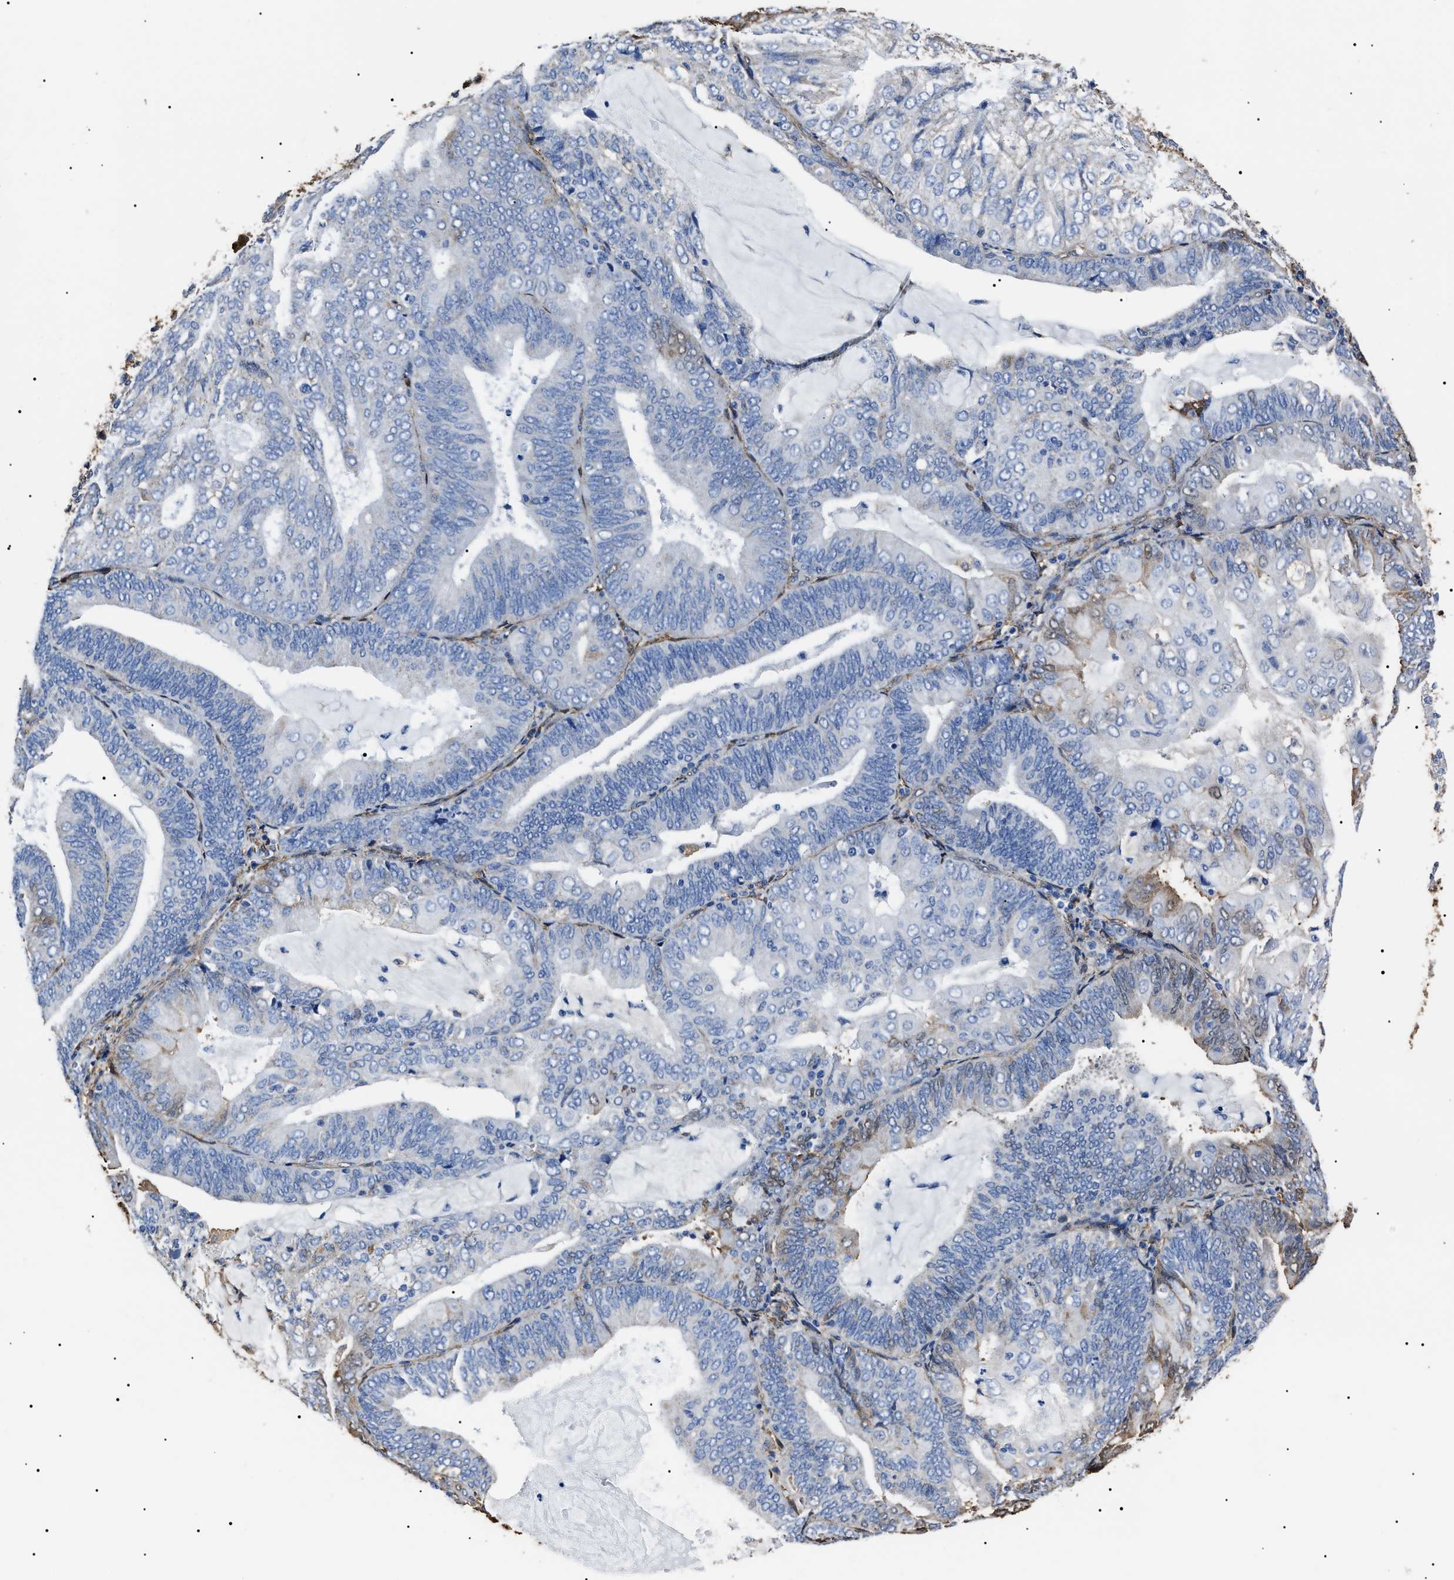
{"staining": {"intensity": "negative", "quantity": "none", "location": "none"}, "tissue": "endometrial cancer", "cell_type": "Tumor cells", "image_type": "cancer", "snomed": [{"axis": "morphology", "description": "Adenocarcinoma, NOS"}, {"axis": "topography", "description": "Endometrium"}], "caption": "Endometrial adenocarcinoma stained for a protein using immunohistochemistry (IHC) shows no expression tumor cells.", "gene": "ALDH1A1", "patient": {"sex": "female", "age": 81}}